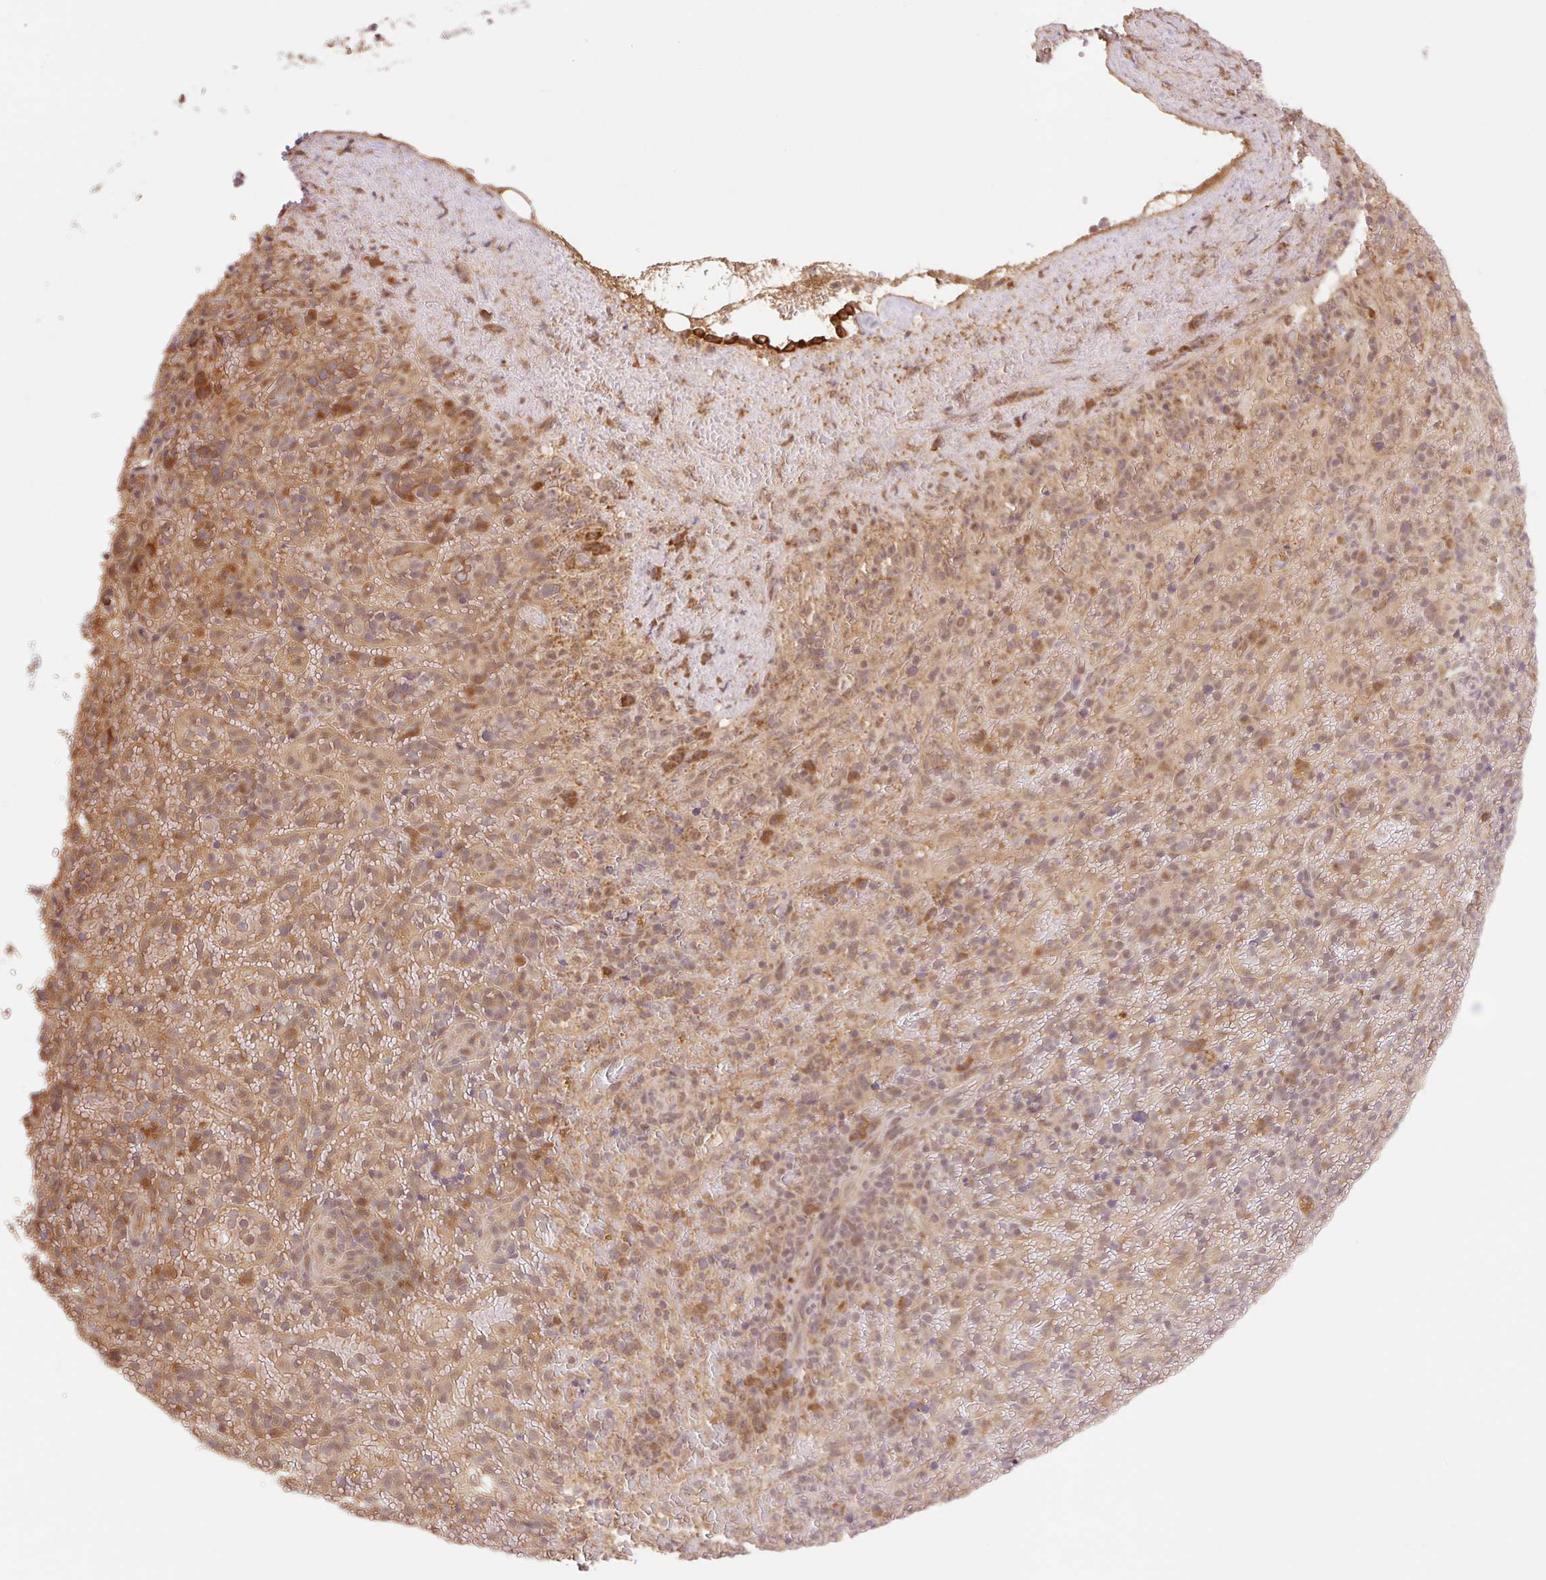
{"staining": {"intensity": "moderate", "quantity": "25%-75%", "location": "cytoplasmic/membranous"}, "tissue": "spleen", "cell_type": "Cells in red pulp", "image_type": "normal", "snomed": [{"axis": "morphology", "description": "Normal tissue, NOS"}, {"axis": "topography", "description": "Spleen"}], "caption": "Immunohistochemical staining of normal spleen exhibits medium levels of moderate cytoplasmic/membranous positivity in approximately 25%-75% of cells in red pulp.", "gene": "YJU2B", "patient": {"sex": "female", "age": 50}}